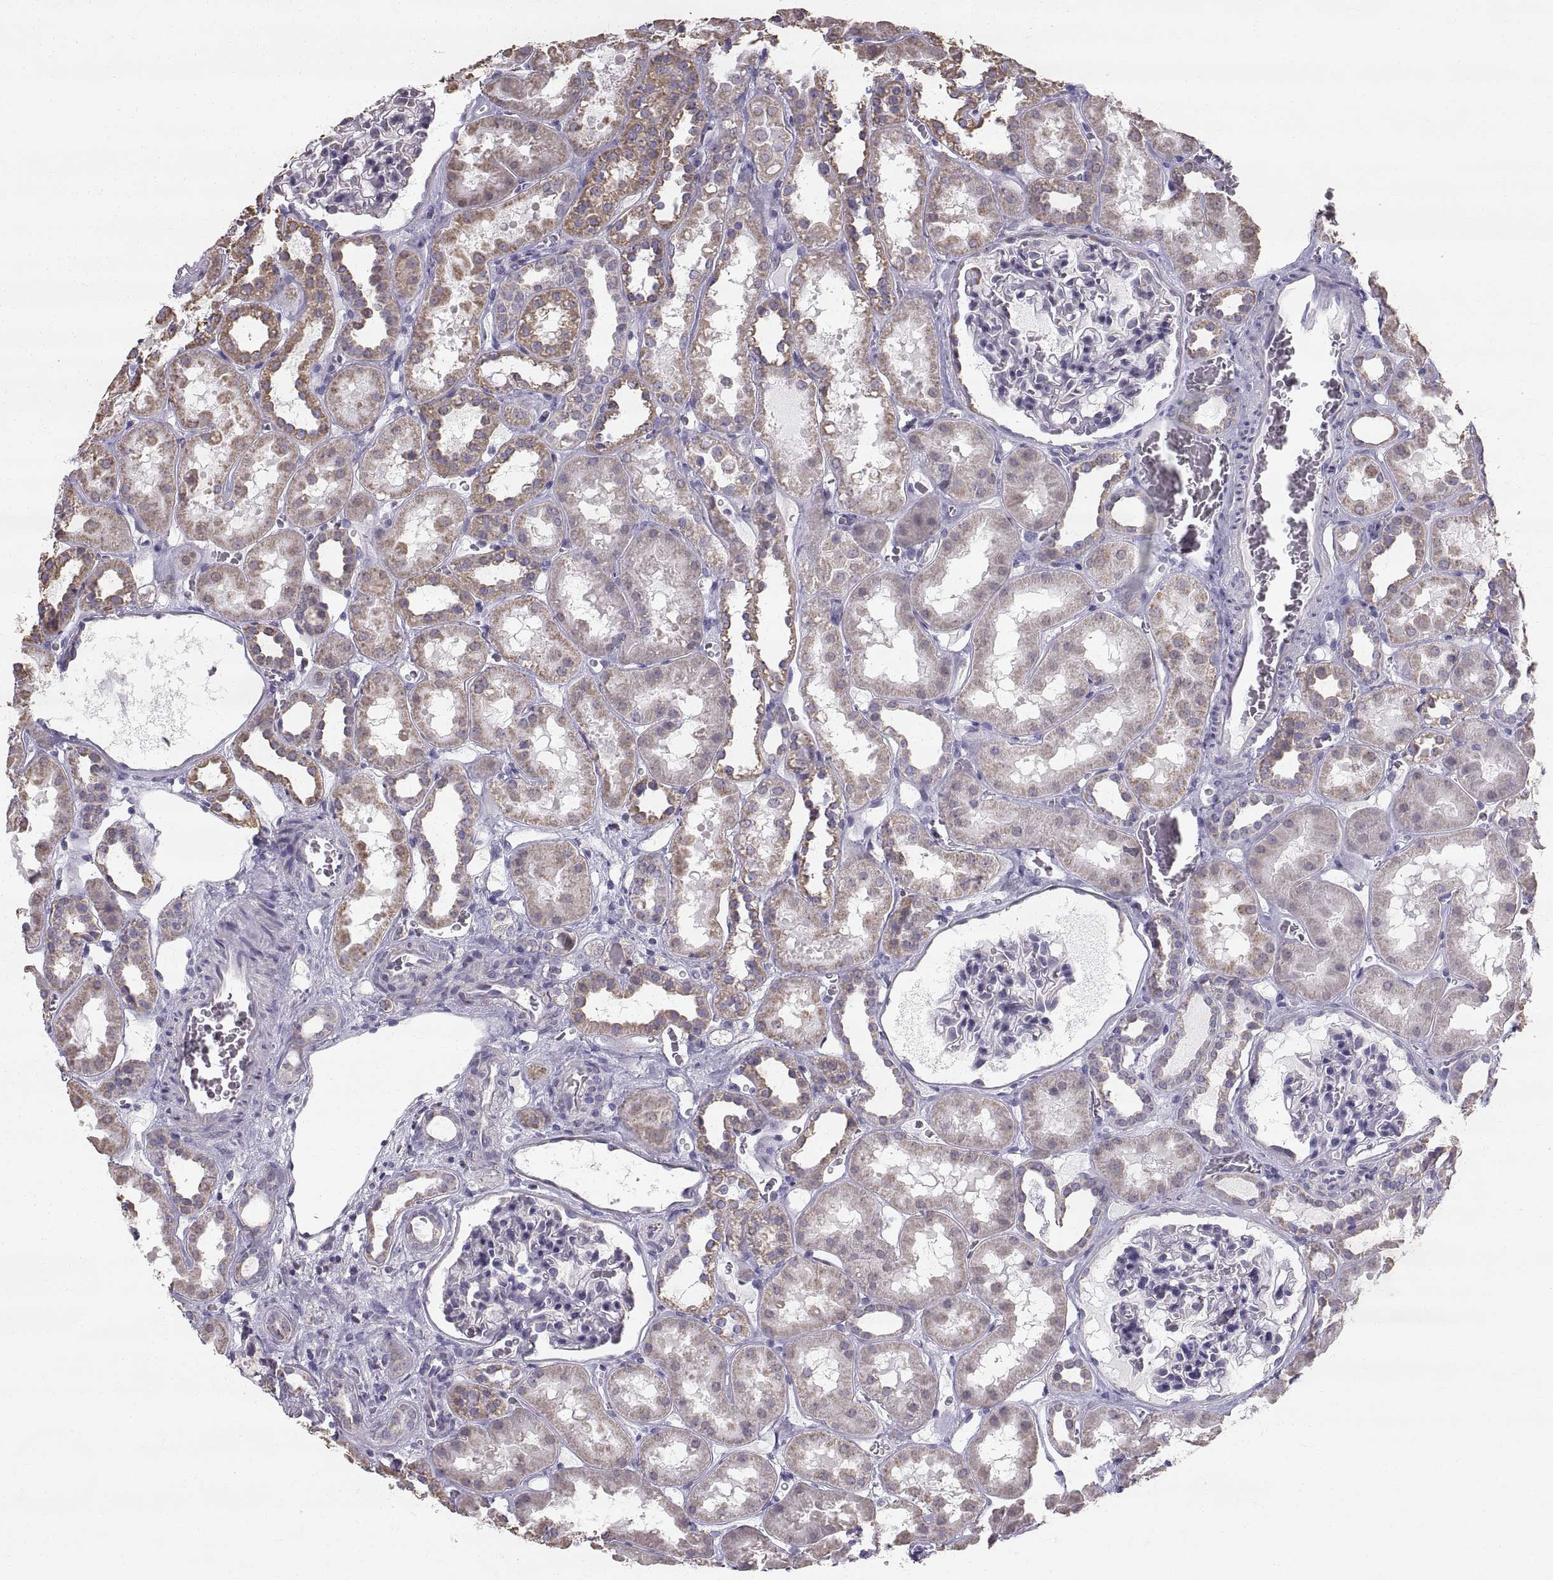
{"staining": {"intensity": "negative", "quantity": "none", "location": "none"}, "tissue": "kidney", "cell_type": "Cells in glomeruli", "image_type": "normal", "snomed": [{"axis": "morphology", "description": "Normal tissue, NOS"}, {"axis": "topography", "description": "Kidney"}], "caption": "Normal kidney was stained to show a protein in brown. There is no significant staining in cells in glomeruli.", "gene": "STMND1", "patient": {"sex": "female", "age": 41}}